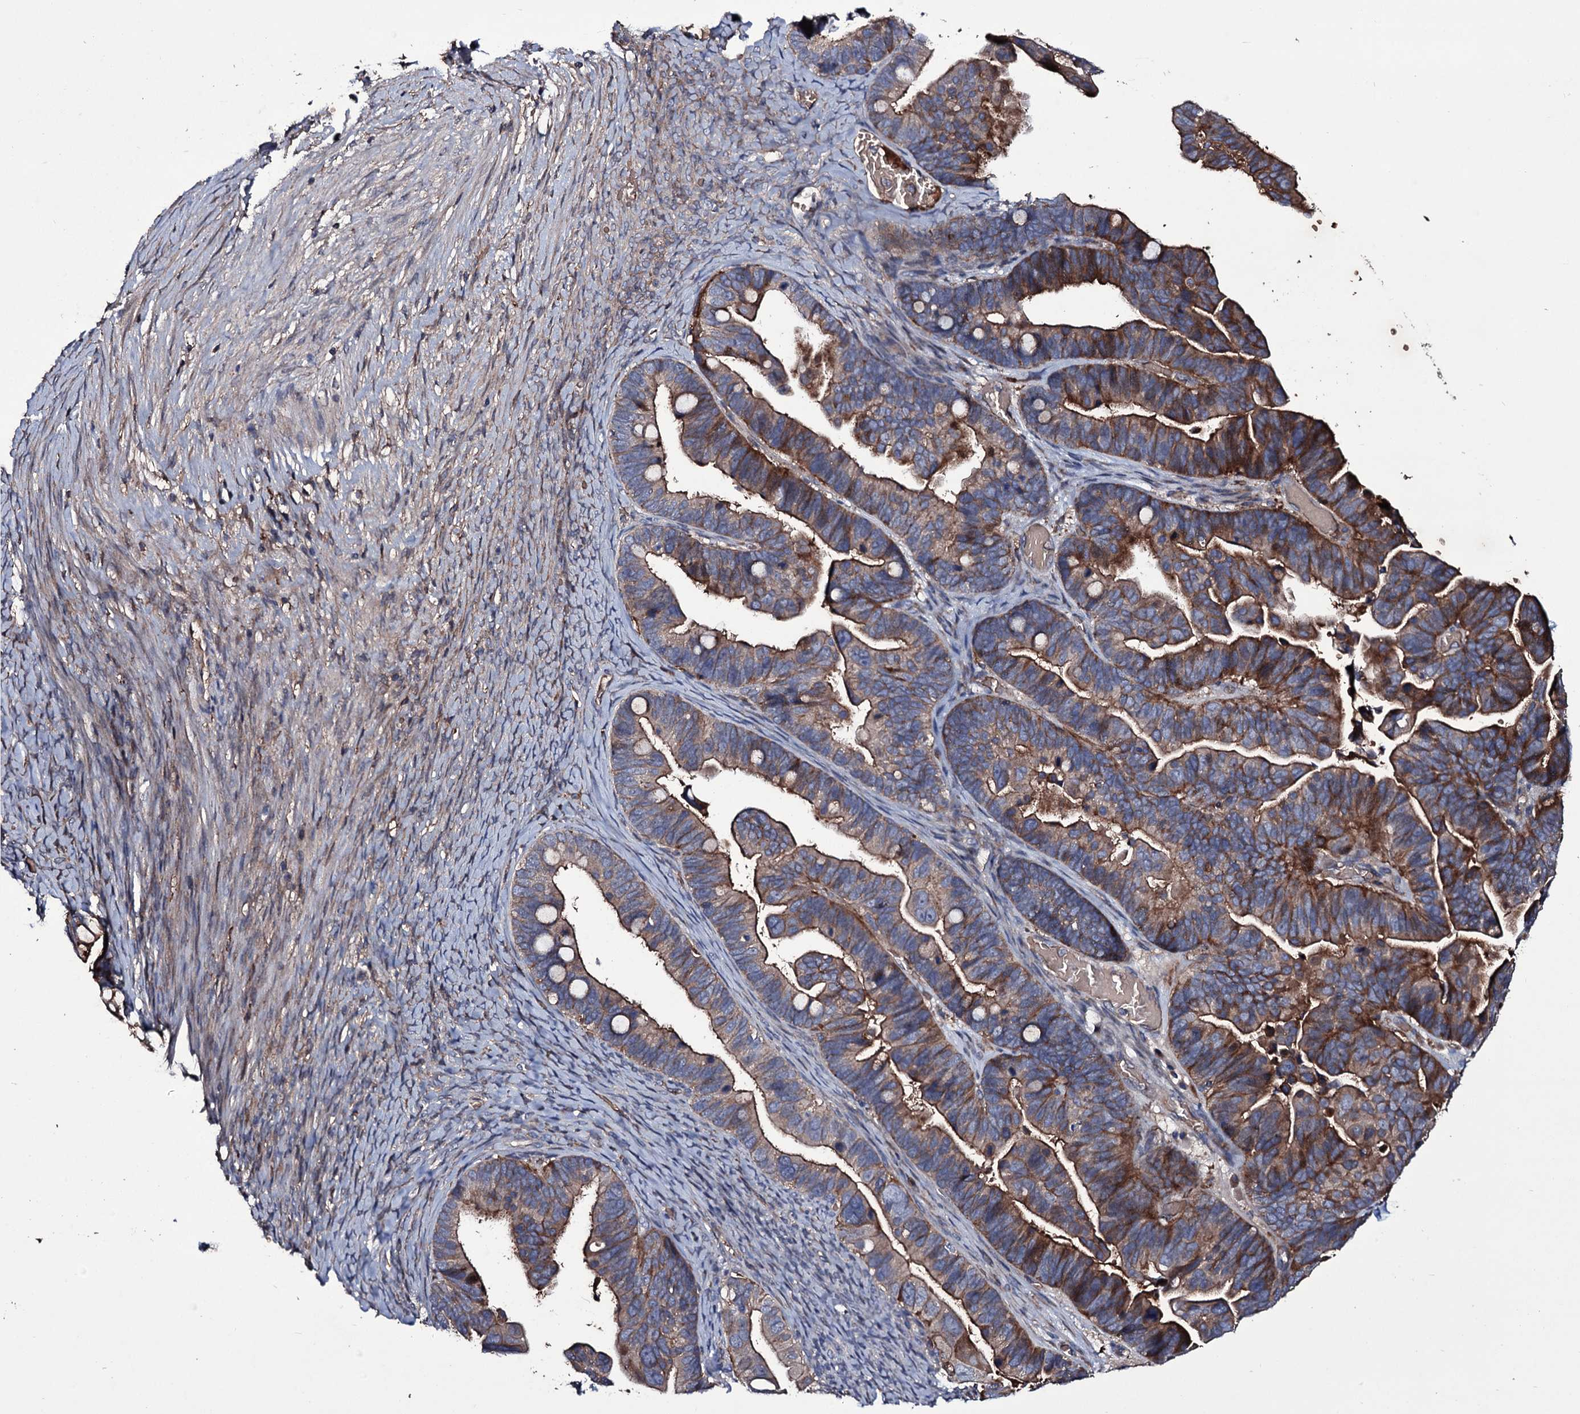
{"staining": {"intensity": "moderate", "quantity": "25%-75%", "location": "cytoplasmic/membranous"}, "tissue": "ovarian cancer", "cell_type": "Tumor cells", "image_type": "cancer", "snomed": [{"axis": "morphology", "description": "Cystadenocarcinoma, serous, NOS"}, {"axis": "topography", "description": "Ovary"}], "caption": "A photomicrograph of serous cystadenocarcinoma (ovarian) stained for a protein demonstrates moderate cytoplasmic/membranous brown staining in tumor cells.", "gene": "ZSWIM8", "patient": {"sex": "female", "age": 56}}